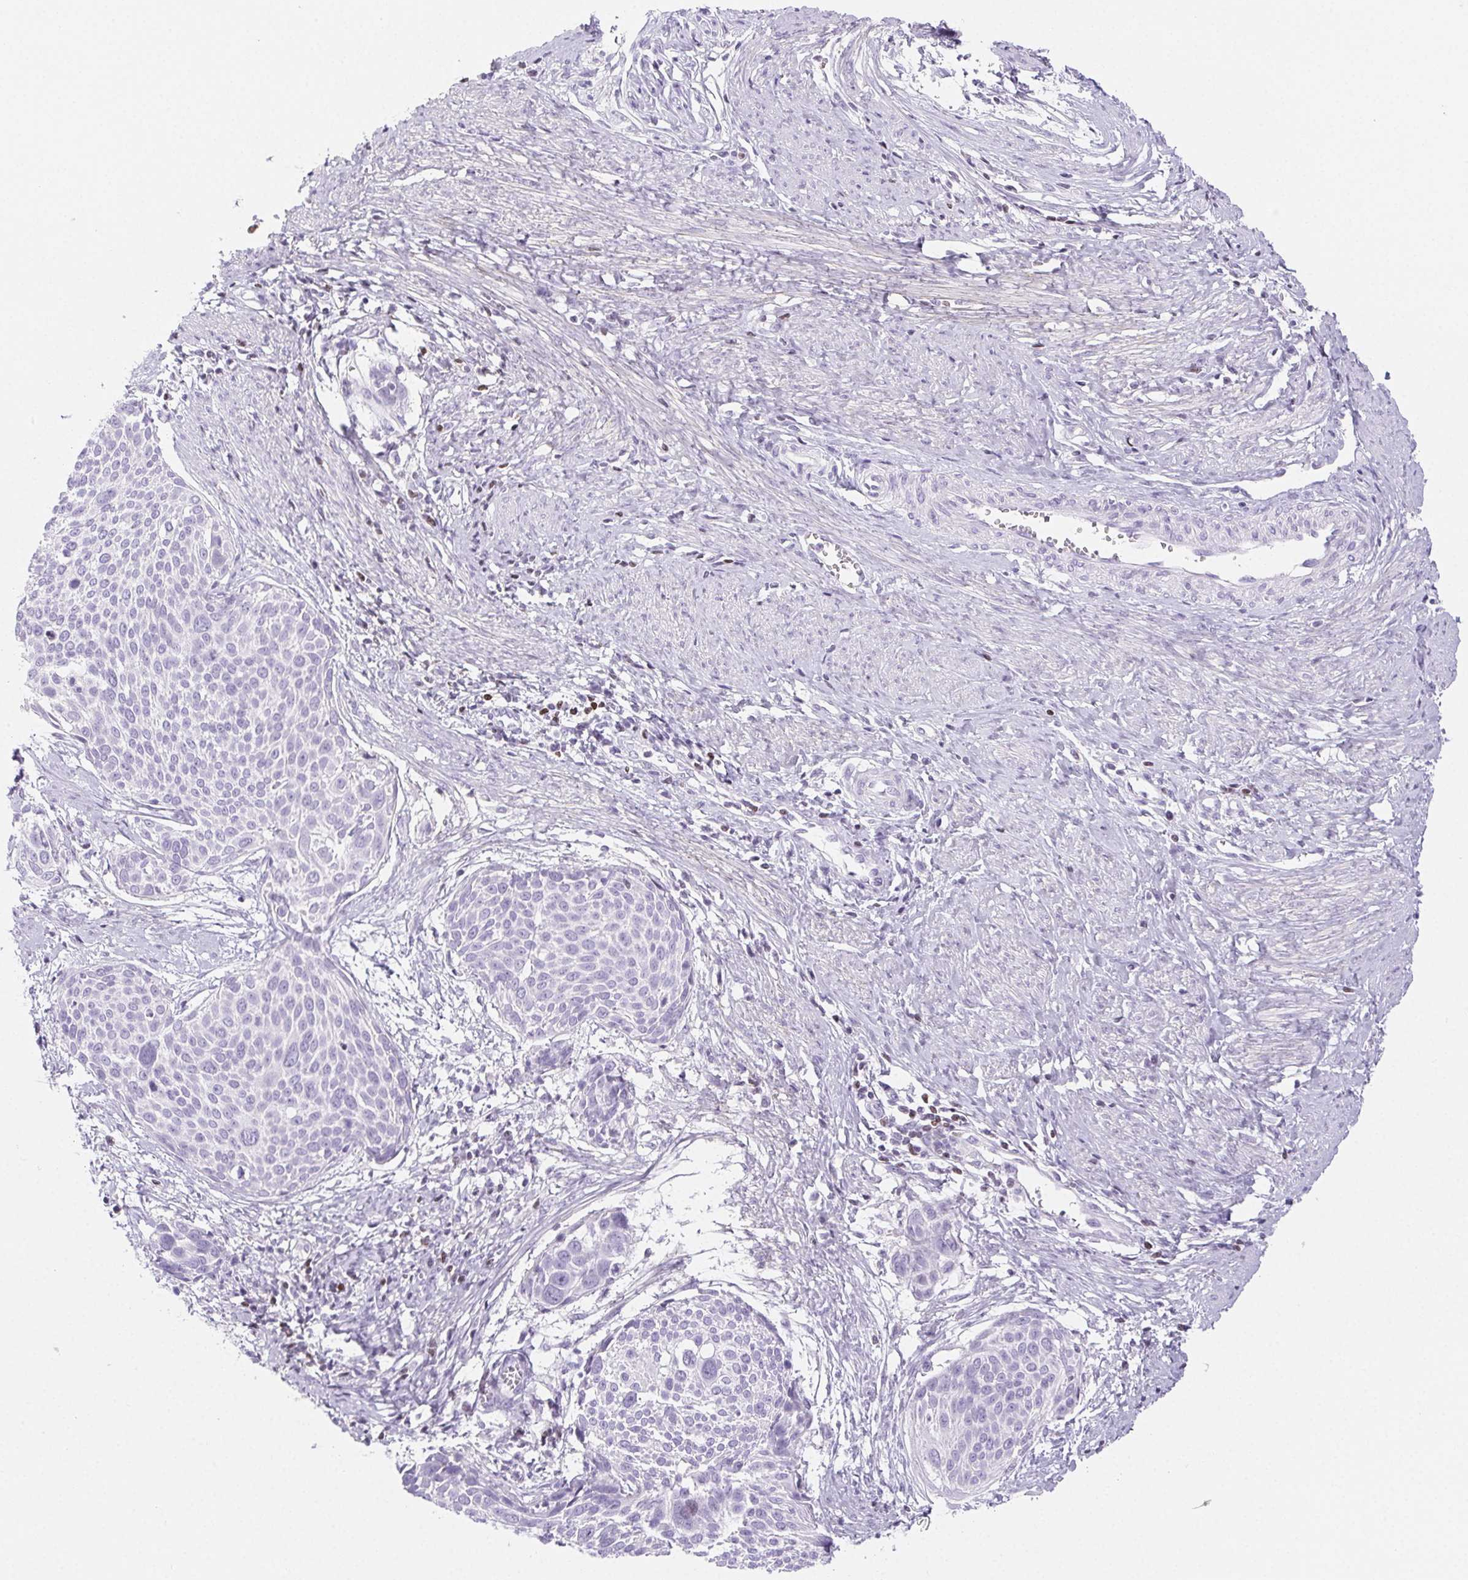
{"staining": {"intensity": "negative", "quantity": "none", "location": "none"}, "tissue": "cervical cancer", "cell_type": "Tumor cells", "image_type": "cancer", "snomed": [{"axis": "morphology", "description": "Squamous cell carcinoma, NOS"}, {"axis": "topography", "description": "Cervix"}], "caption": "The photomicrograph shows no significant staining in tumor cells of cervical squamous cell carcinoma. (DAB (3,3'-diaminobenzidine) immunohistochemistry visualized using brightfield microscopy, high magnification).", "gene": "BEND2", "patient": {"sex": "female", "age": 39}}